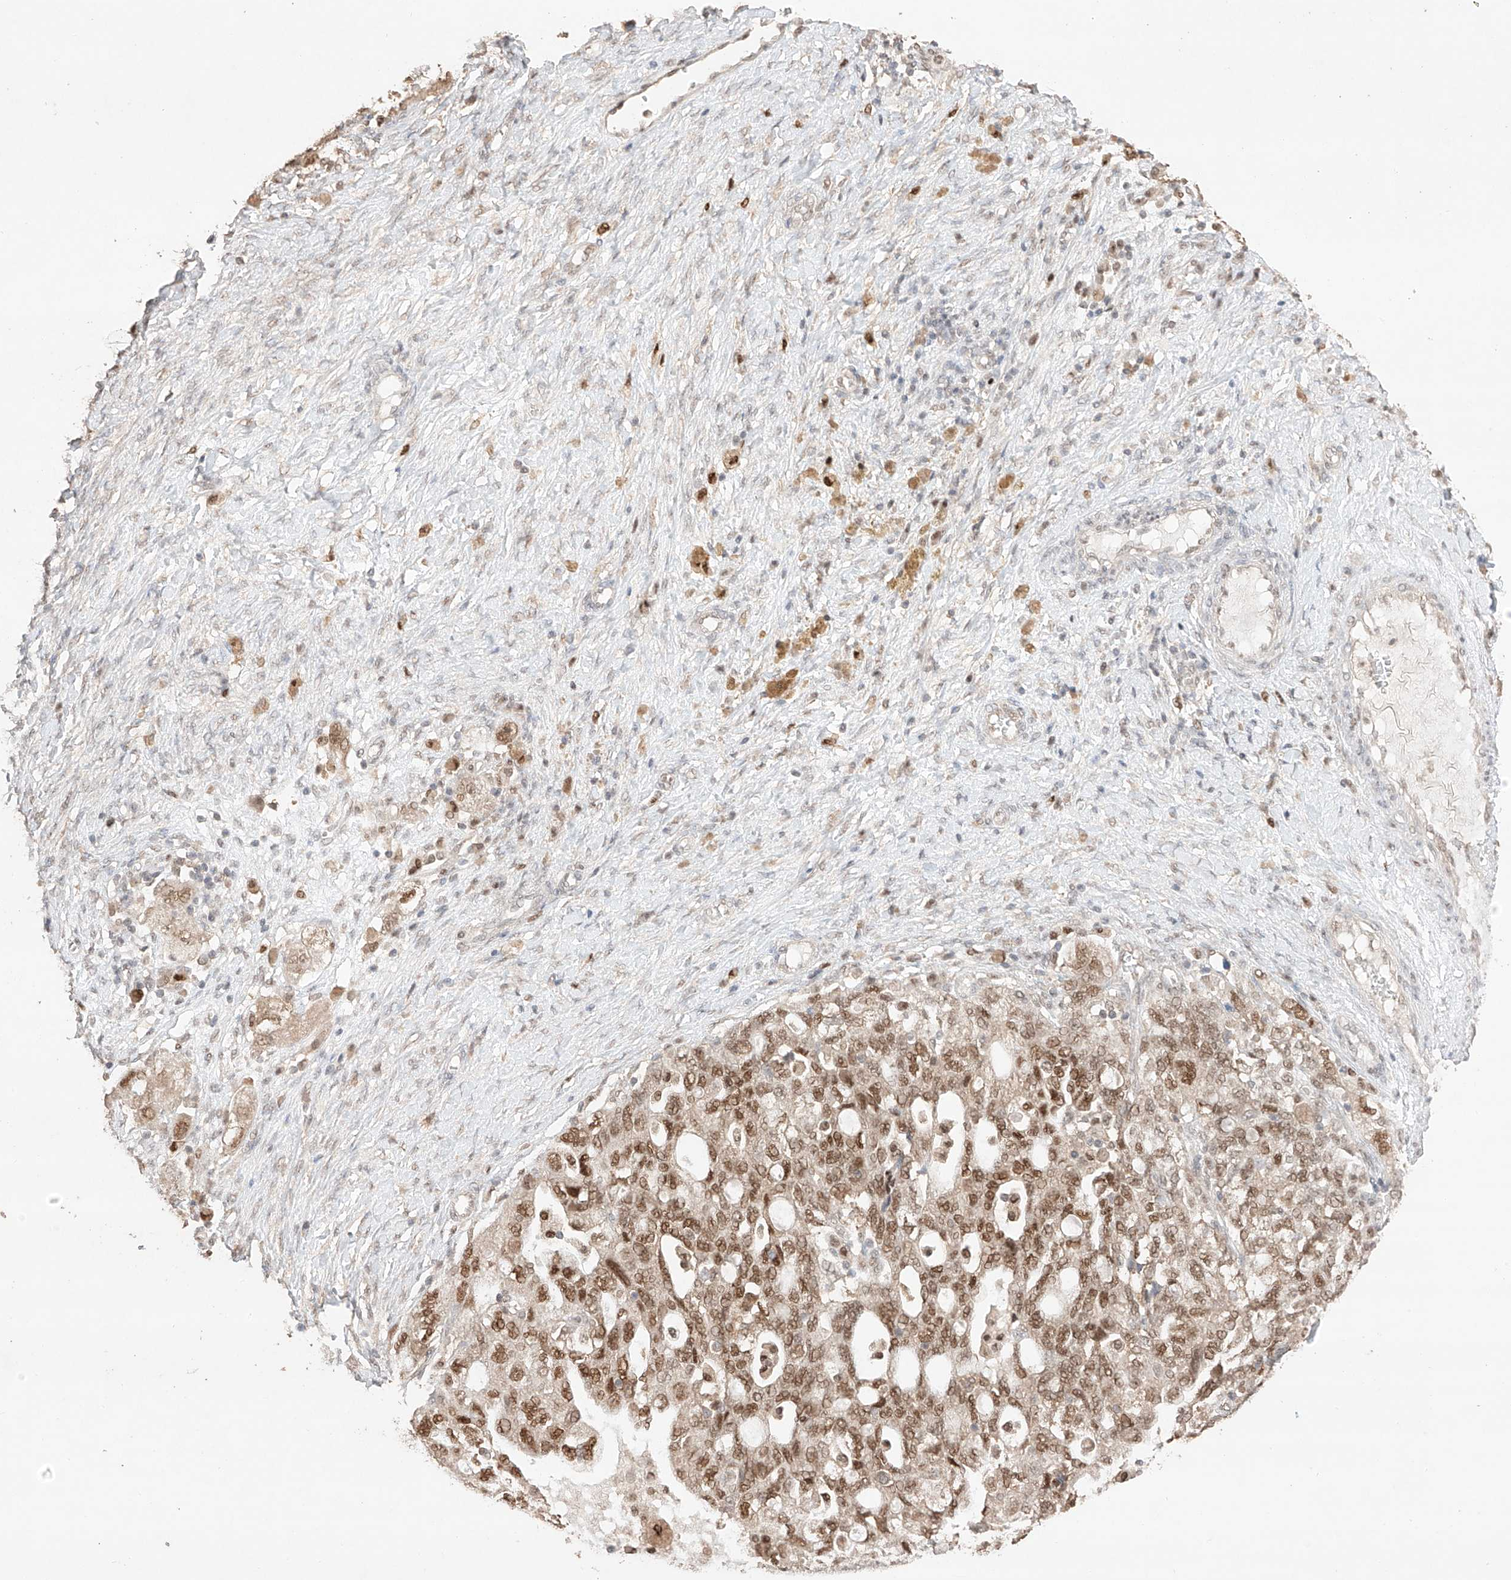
{"staining": {"intensity": "moderate", "quantity": ">75%", "location": "nuclear"}, "tissue": "ovarian cancer", "cell_type": "Tumor cells", "image_type": "cancer", "snomed": [{"axis": "morphology", "description": "Carcinoma, NOS"}, {"axis": "morphology", "description": "Cystadenocarcinoma, serous, NOS"}, {"axis": "topography", "description": "Ovary"}], "caption": "Immunohistochemistry (IHC) of human ovarian carcinoma shows medium levels of moderate nuclear staining in about >75% of tumor cells. (Brightfield microscopy of DAB IHC at high magnification).", "gene": "APIP", "patient": {"sex": "female", "age": 69}}